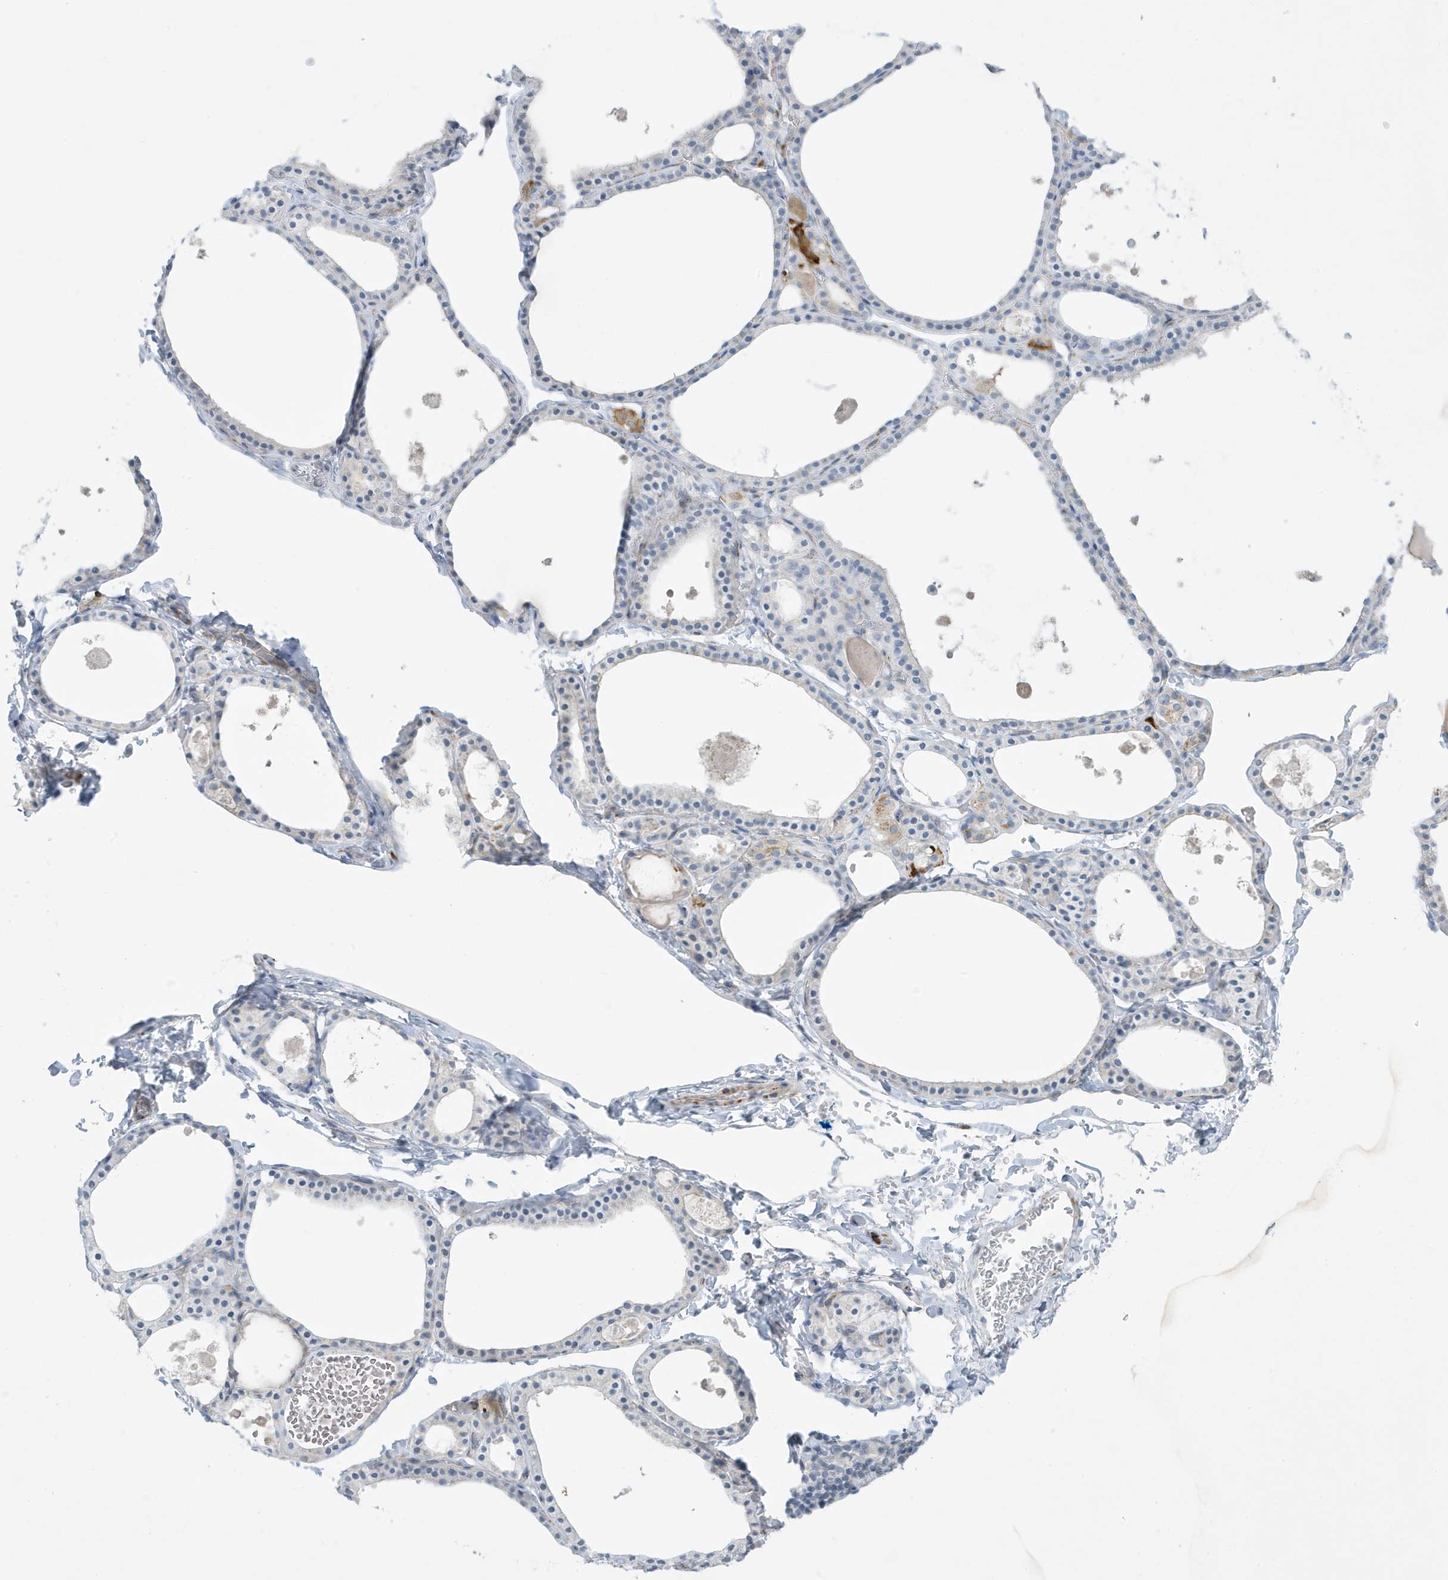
{"staining": {"intensity": "negative", "quantity": "none", "location": "none"}, "tissue": "thyroid gland", "cell_type": "Glandular cells", "image_type": "normal", "snomed": [{"axis": "morphology", "description": "Normal tissue, NOS"}, {"axis": "topography", "description": "Thyroid gland"}], "caption": "Thyroid gland was stained to show a protein in brown. There is no significant expression in glandular cells. The staining was performed using DAB to visualize the protein expression in brown, while the nuclei were stained in blue with hematoxylin (Magnification: 20x).", "gene": "PERM1", "patient": {"sex": "male", "age": 56}}